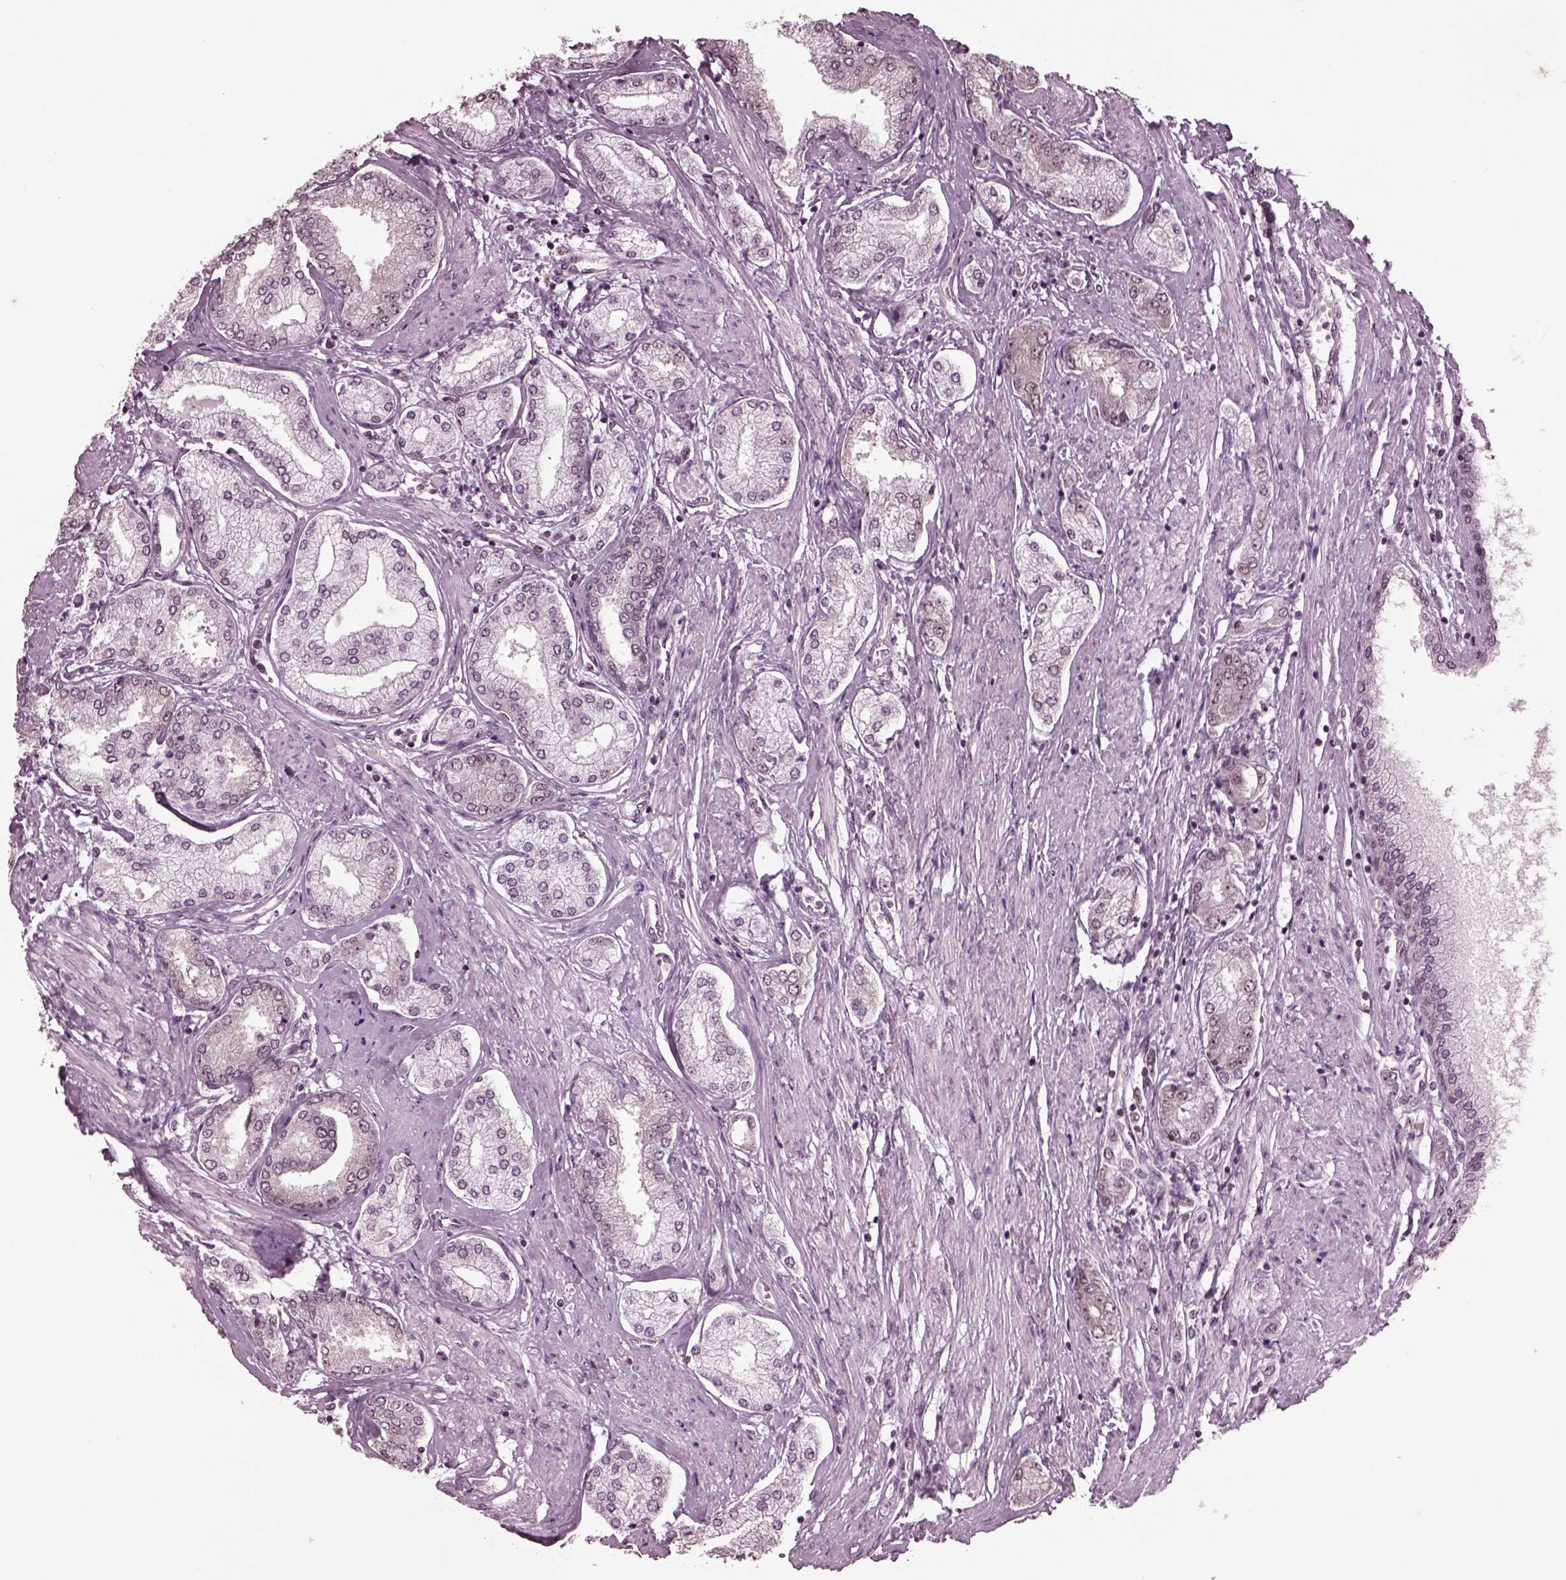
{"staining": {"intensity": "negative", "quantity": "none", "location": "none"}, "tissue": "prostate cancer", "cell_type": "Tumor cells", "image_type": "cancer", "snomed": [{"axis": "morphology", "description": "Adenocarcinoma, NOS"}, {"axis": "topography", "description": "Prostate"}], "caption": "Immunohistochemistry (IHC) photomicrograph of prostate cancer stained for a protein (brown), which displays no expression in tumor cells. (DAB (3,3'-diaminobenzidine) immunohistochemistry (IHC) with hematoxylin counter stain).", "gene": "RUVBL2", "patient": {"sex": "male", "age": 63}}